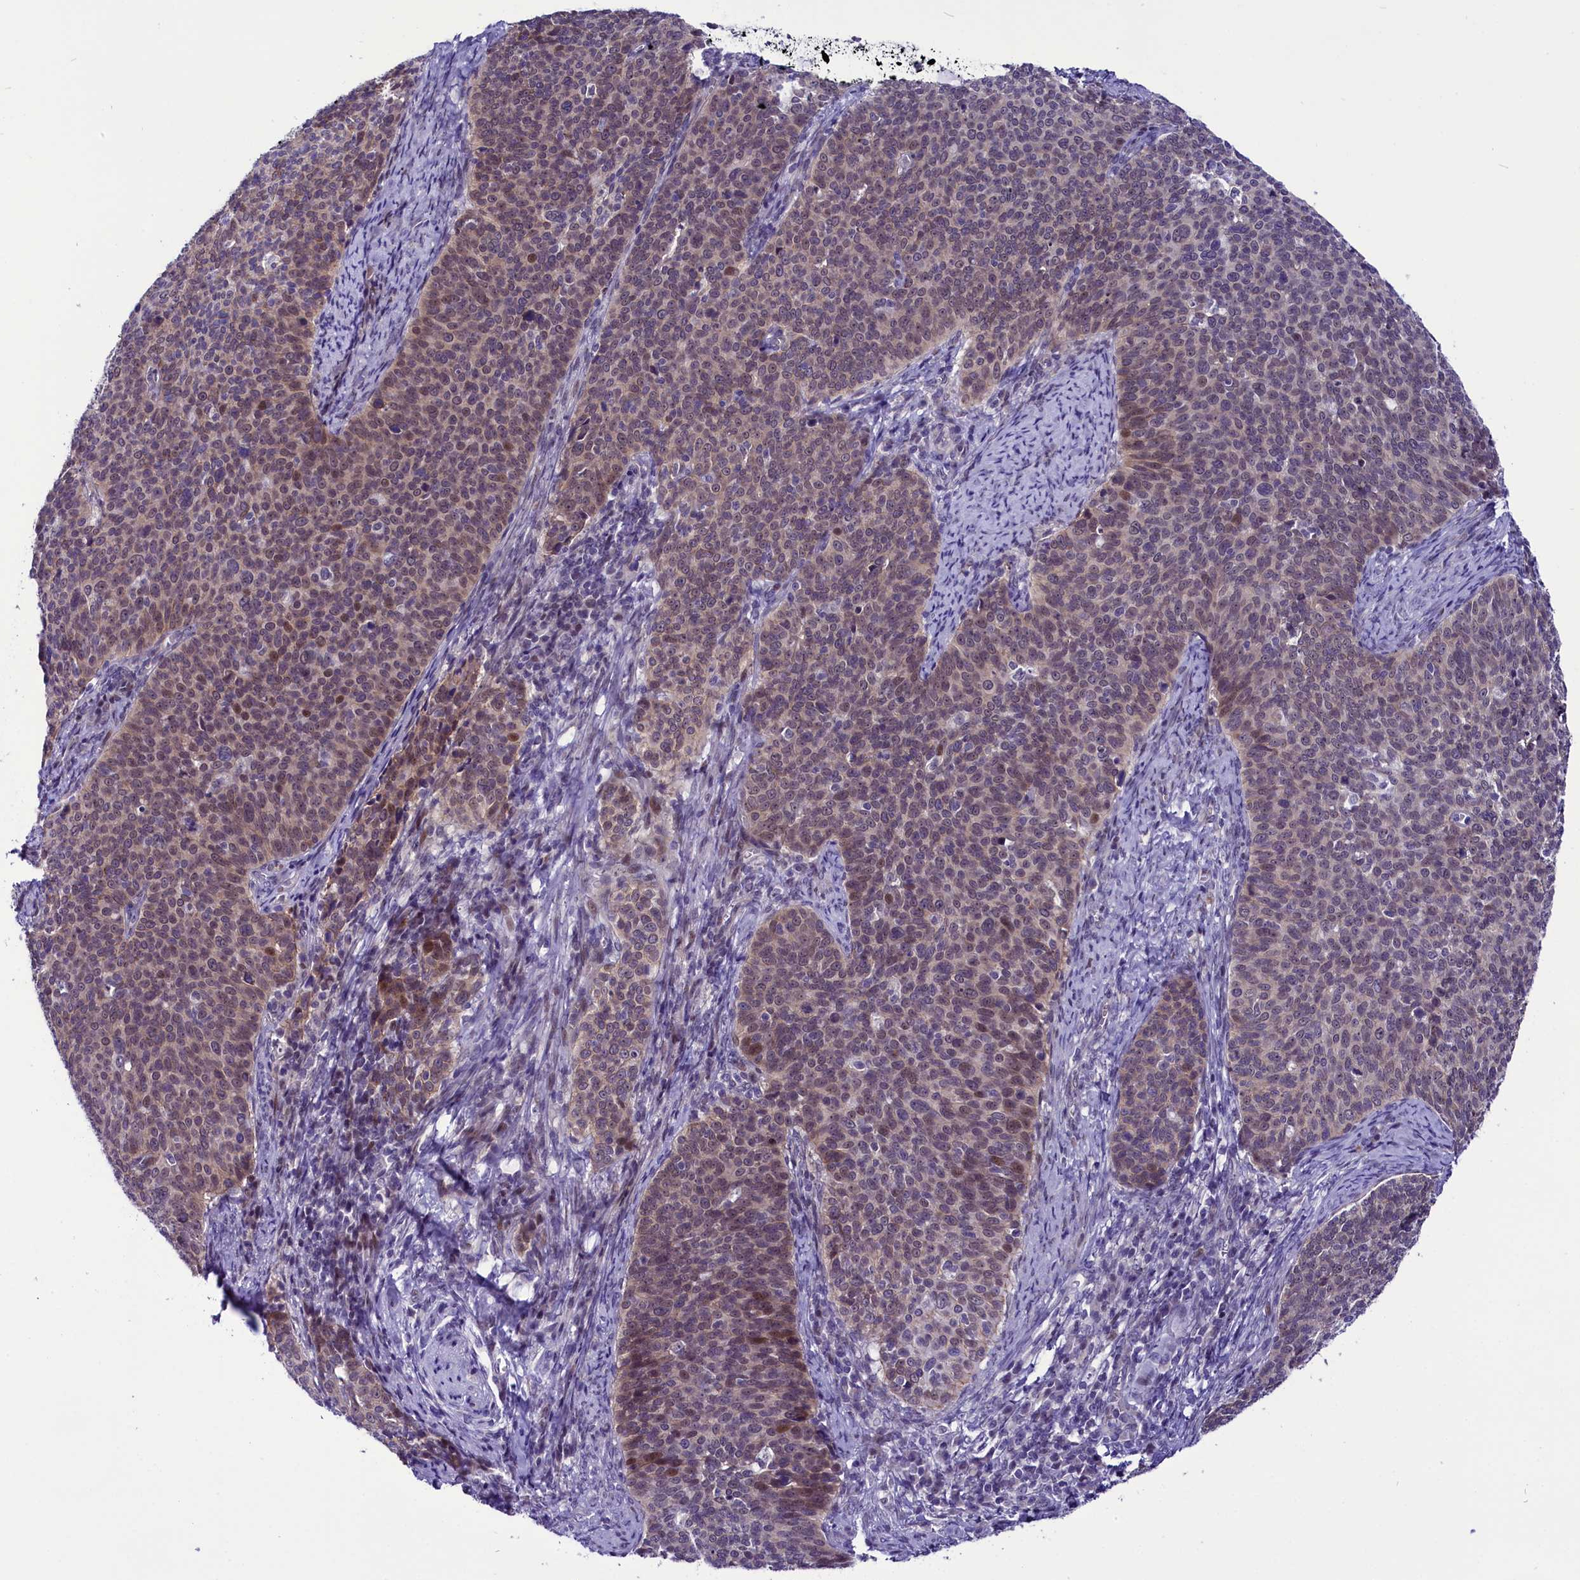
{"staining": {"intensity": "weak", "quantity": ">75%", "location": "cytoplasmic/membranous,nuclear"}, "tissue": "cervical cancer", "cell_type": "Tumor cells", "image_type": "cancer", "snomed": [{"axis": "morphology", "description": "Normal tissue, NOS"}, {"axis": "morphology", "description": "Squamous cell carcinoma, NOS"}, {"axis": "topography", "description": "Cervix"}], "caption": "Immunohistochemical staining of cervical cancer (squamous cell carcinoma) shows low levels of weak cytoplasmic/membranous and nuclear positivity in approximately >75% of tumor cells.", "gene": "CCDC106", "patient": {"sex": "female", "age": 39}}